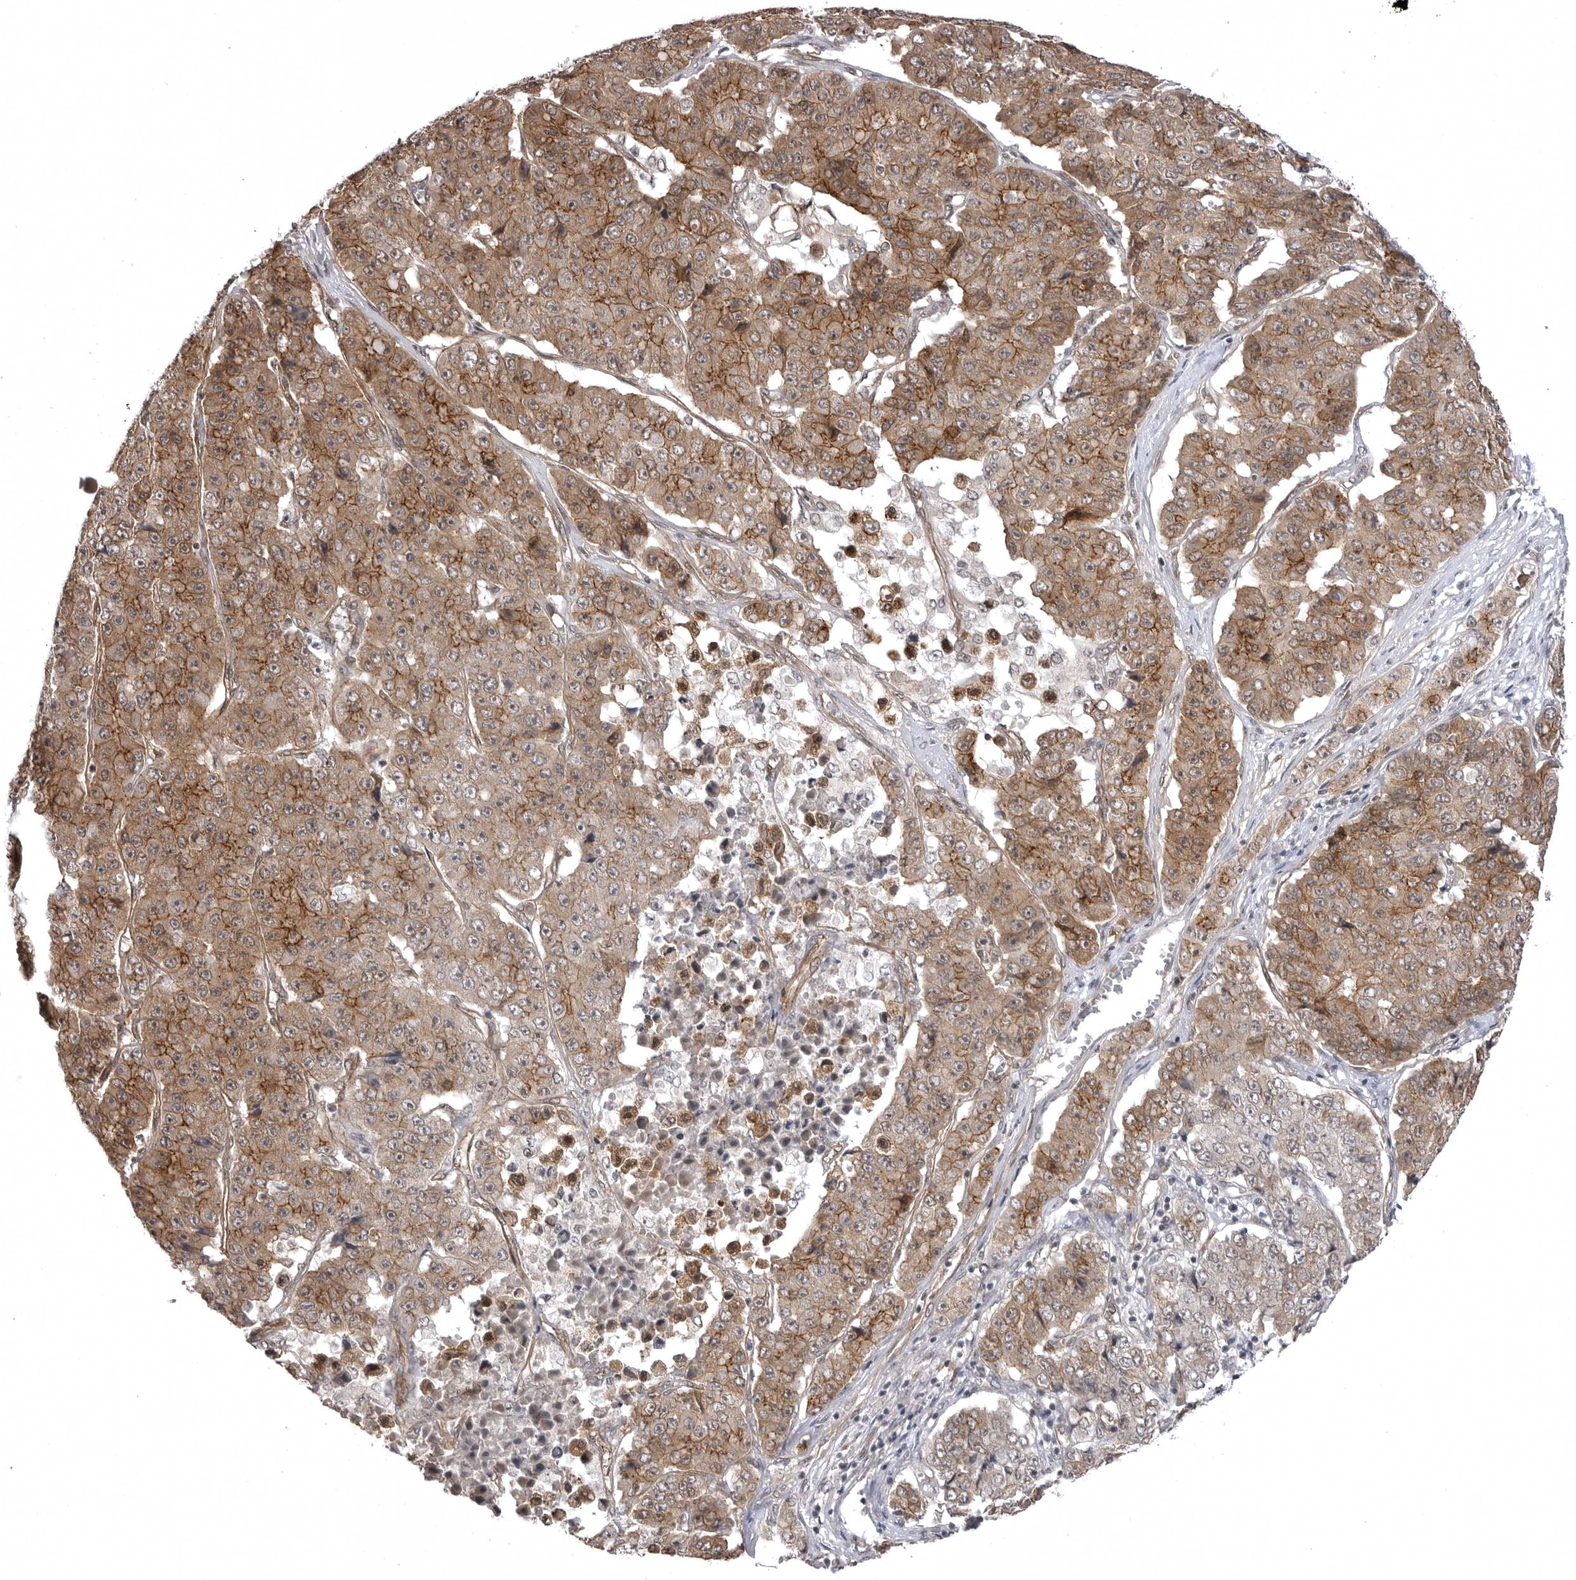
{"staining": {"intensity": "moderate", "quantity": ">75%", "location": "cytoplasmic/membranous"}, "tissue": "pancreatic cancer", "cell_type": "Tumor cells", "image_type": "cancer", "snomed": [{"axis": "morphology", "description": "Adenocarcinoma, NOS"}, {"axis": "topography", "description": "Pancreas"}], "caption": "Human pancreatic cancer (adenocarcinoma) stained with a brown dye displays moderate cytoplasmic/membranous positive expression in about >75% of tumor cells.", "gene": "SORBS1", "patient": {"sex": "male", "age": 50}}